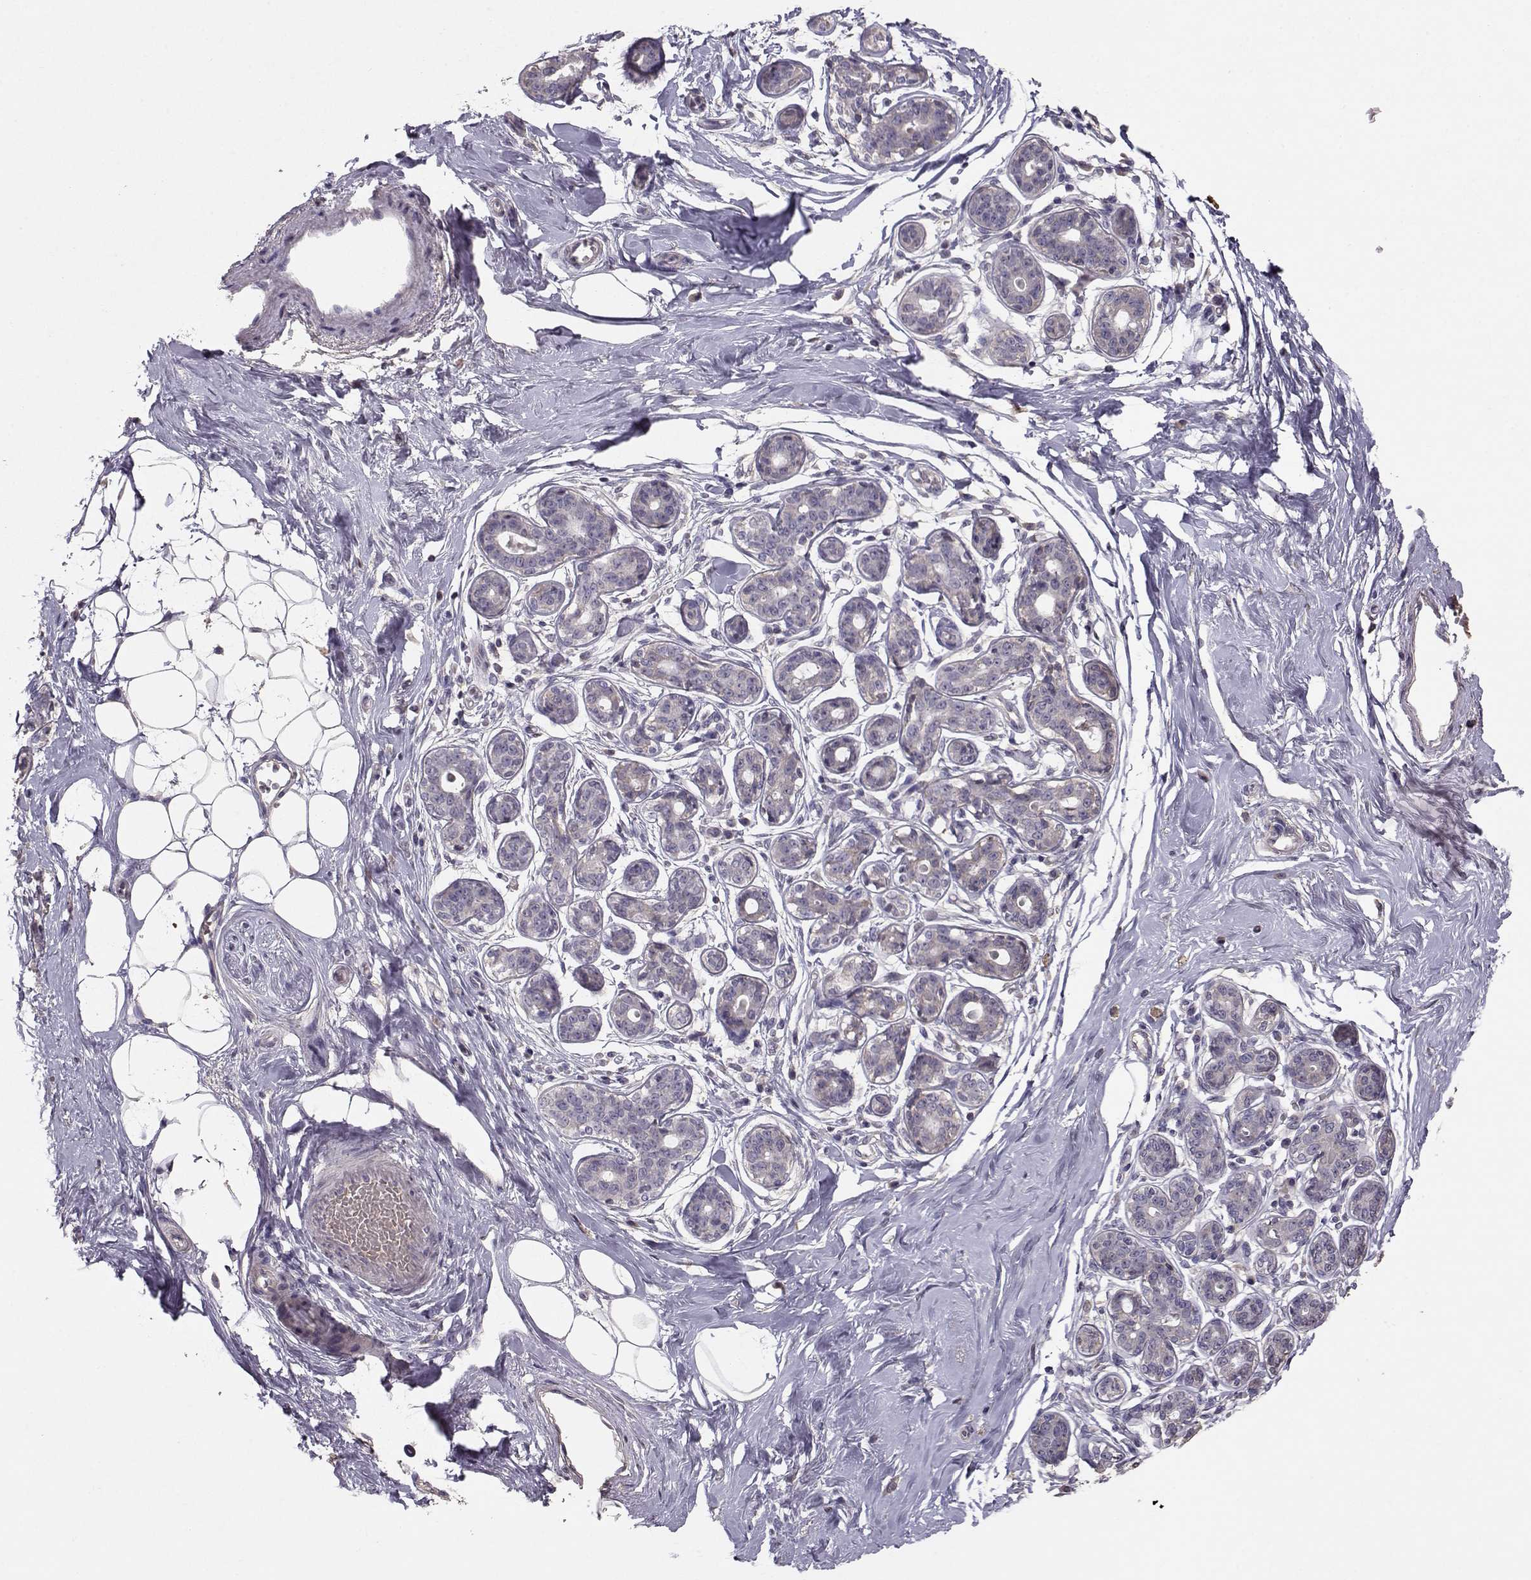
{"staining": {"intensity": "negative", "quantity": "none", "location": "none"}, "tissue": "breast", "cell_type": "Adipocytes", "image_type": "normal", "snomed": [{"axis": "morphology", "description": "Normal tissue, NOS"}, {"axis": "topography", "description": "Skin"}, {"axis": "topography", "description": "Breast"}], "caption": "Protein analysis of benign breast reveals no significant expression in adipocytes. Nuclei are stained in blue.", "gene": "PMCH", "patient": {"sex": "female", "age": 43}}